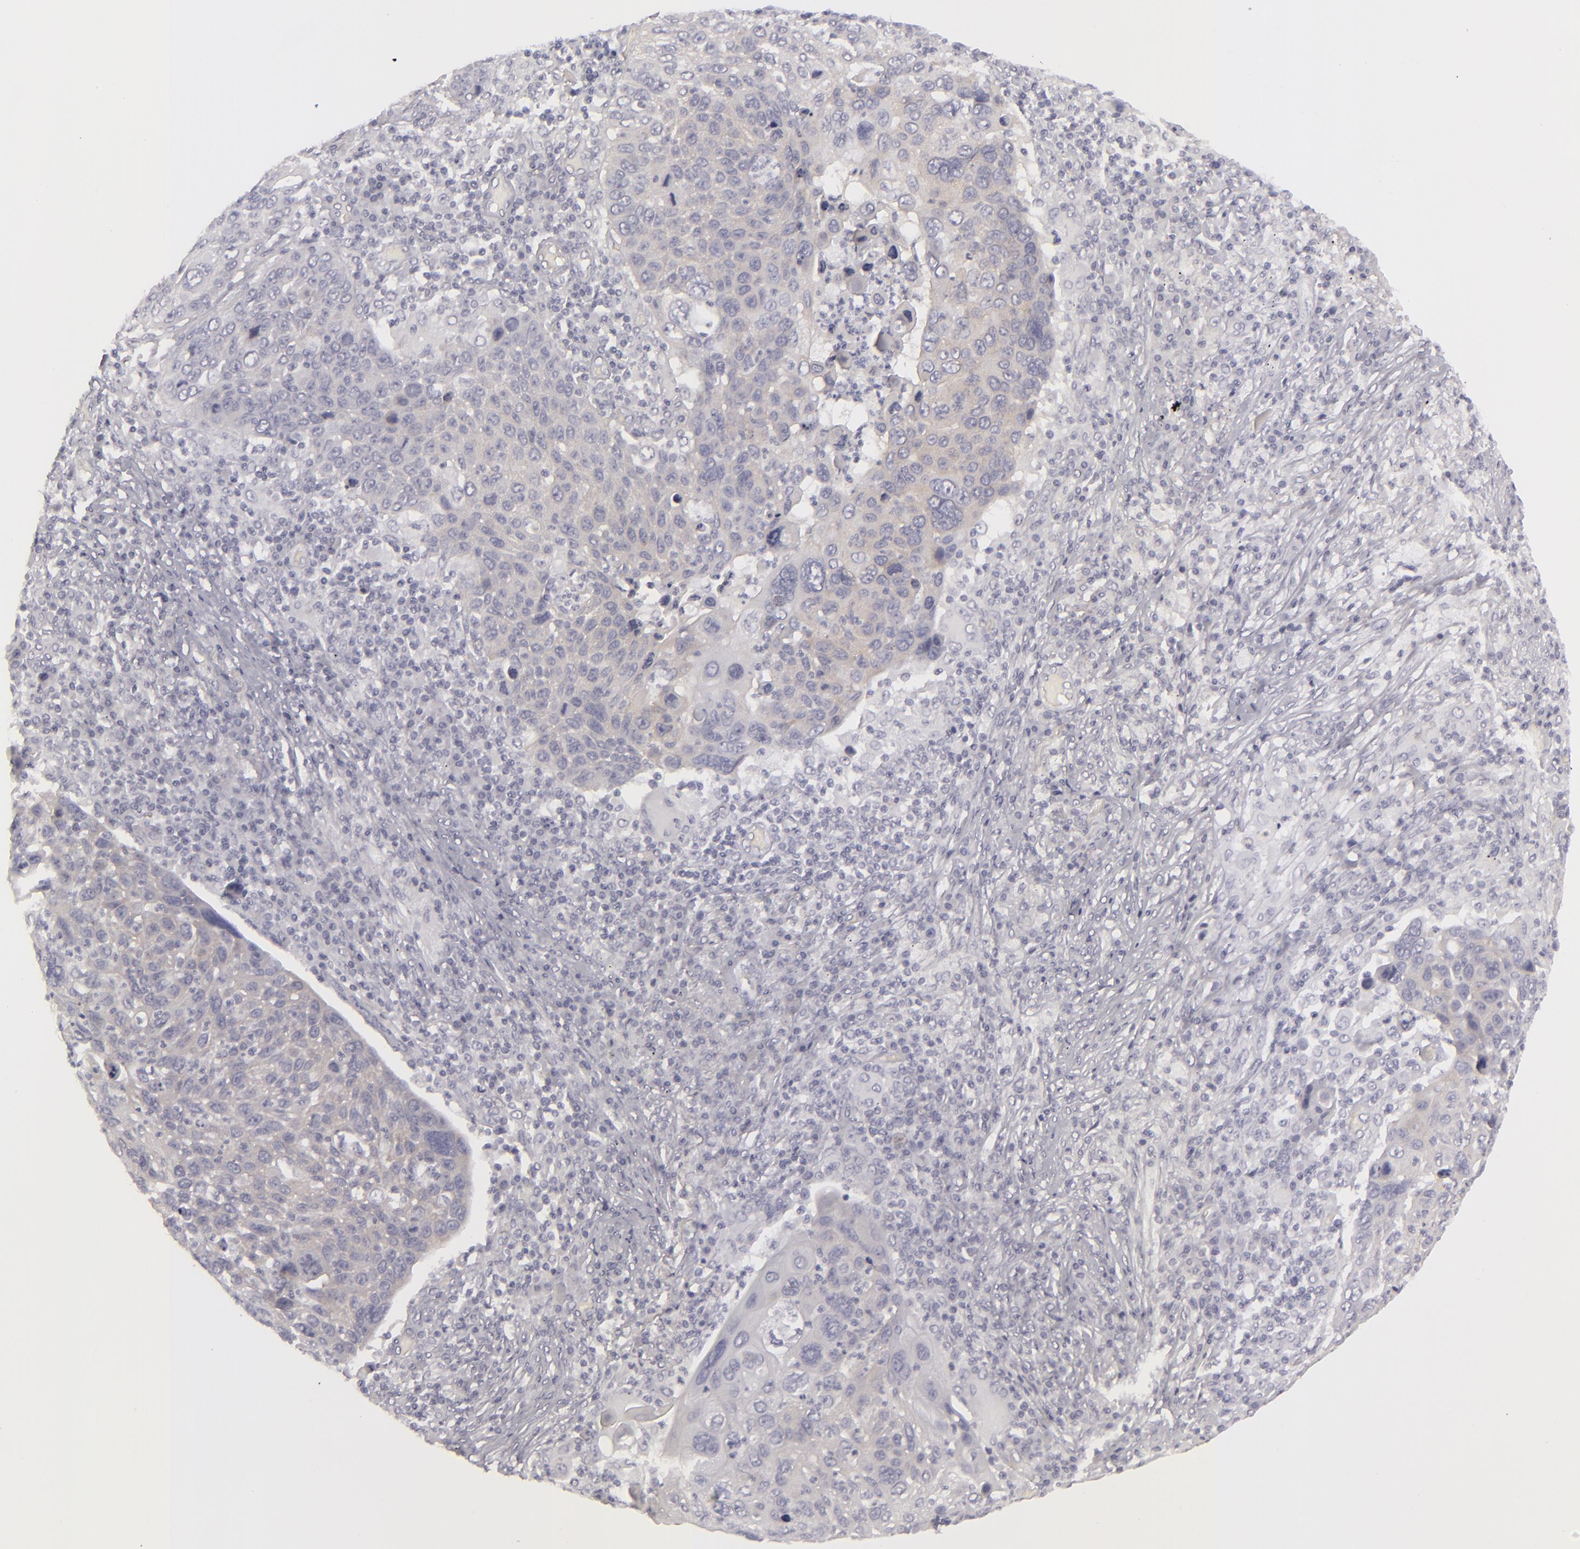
{"staining": {"intensity": "weak", "quantity": "25%-75%", "location": "cytoplasmic/membranous"}, "tissue": "lung cancer", "cell_type": "Tumor cells", "image_type": "cancer", "snomed": [{"axis": "morphology", "description": "Squamous cell carcinoma, NOS"}, {"axis": "topography", "description": "Lung"}], "caption": "A photomicrograph showing weak cytoplasmic/membranous staining in approximately 25%-75% of tumor cells in squamous cell carcinoma (lung), as visualized by brown immunohistochemical staining.", "gene": "DLG4", "patient": {"sex": "male", "age": 68}}